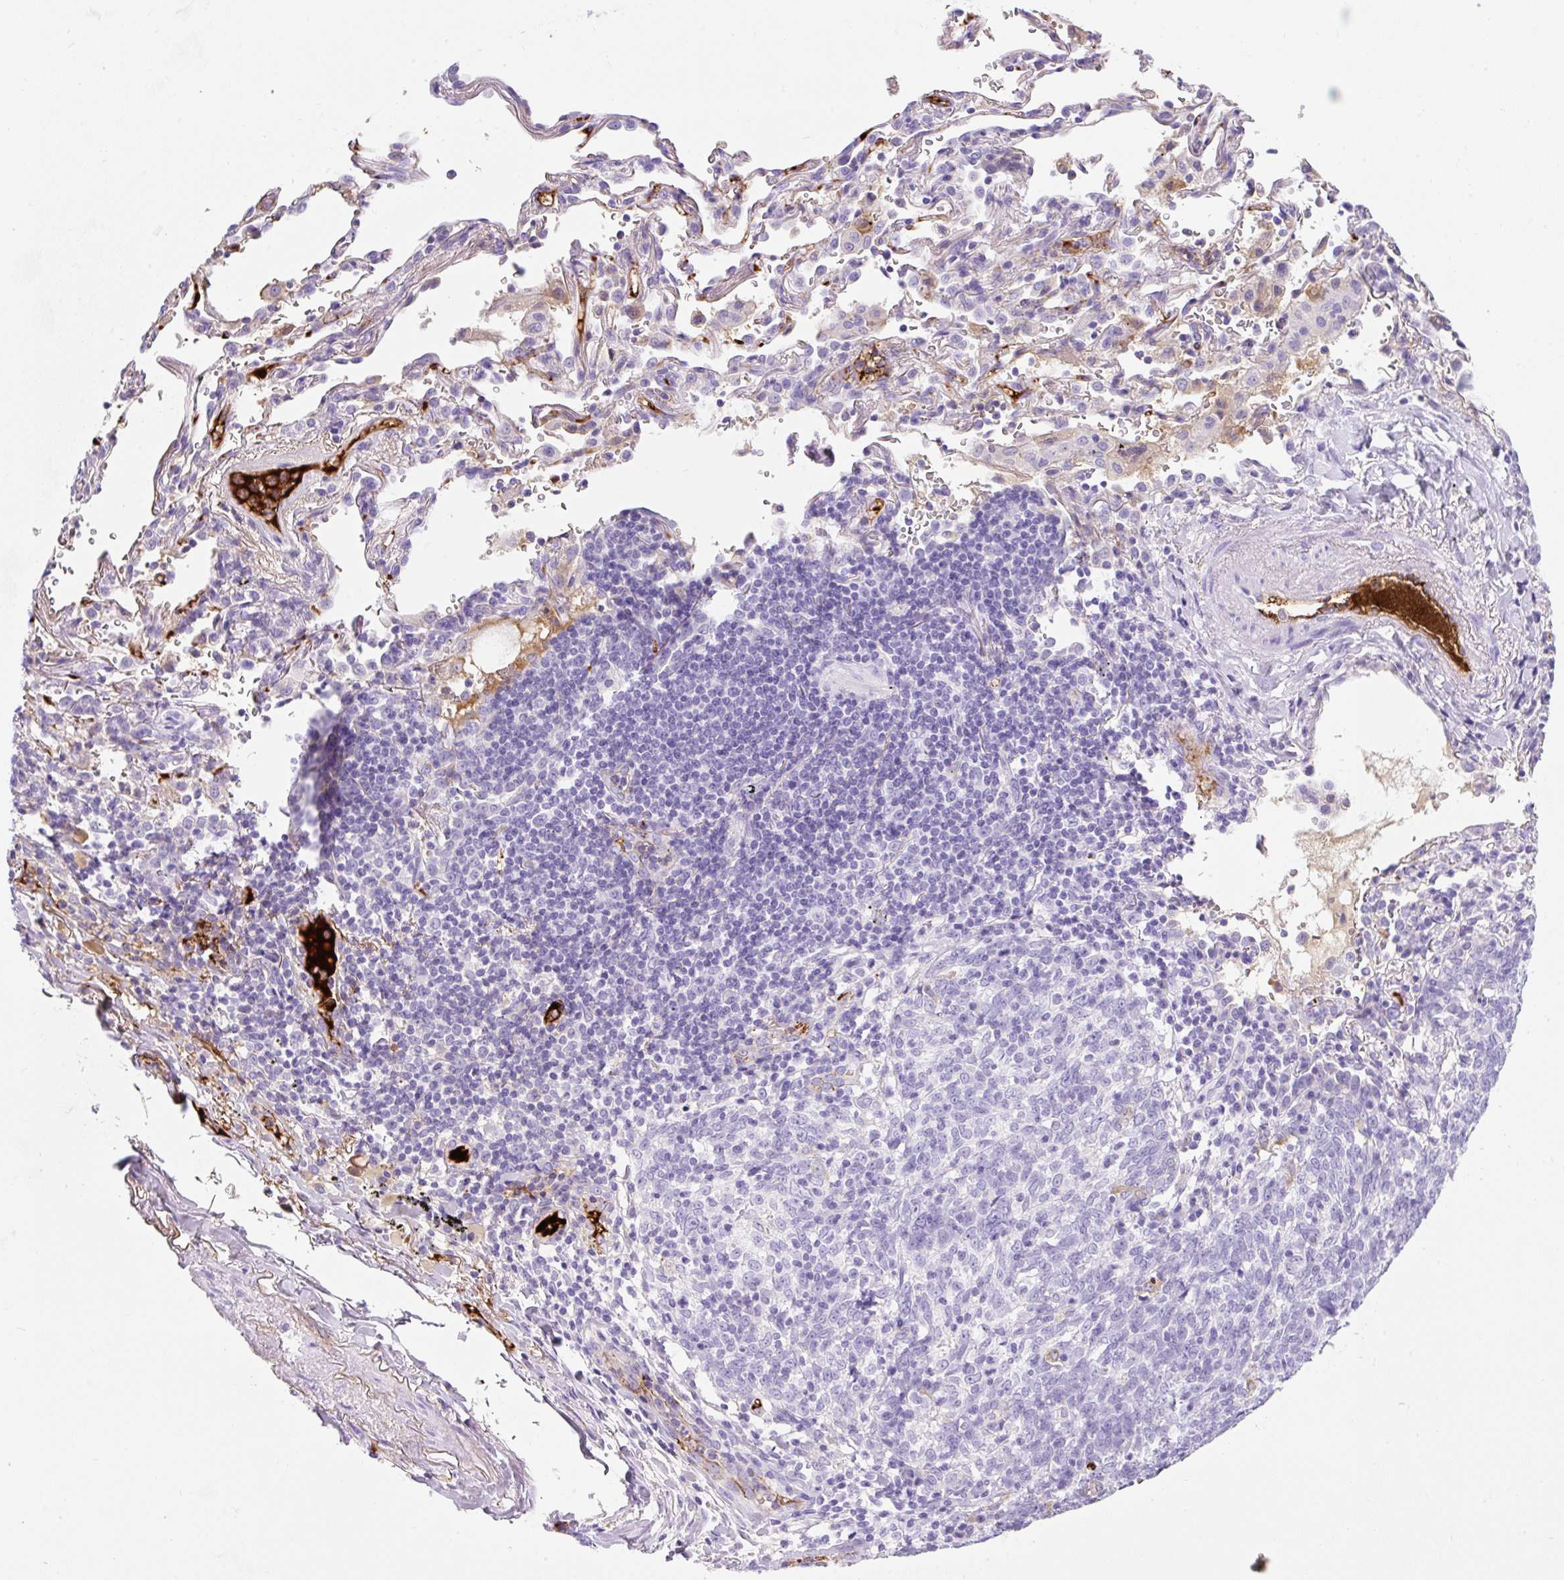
{"staining": {"intensity": "negative", "quantity": "none", "location": "none"}, "tissue": "lung cancer", "cell_type": "Tumor cells", "image_type": "cancer", "snomed": [{"axis": "morphology", "description": "Squamous cell carcinoma, NOS"}, {"axis": "topography", "description": "Lung"}], "caption": "A high-resolution histopathology image shows IHC staining of squamous cell carcinoma (lung), which shows no significant expression in tumor cells.", "gene": "APOC4-APOC2", "patient": {"sex": "female", "age": 72}}